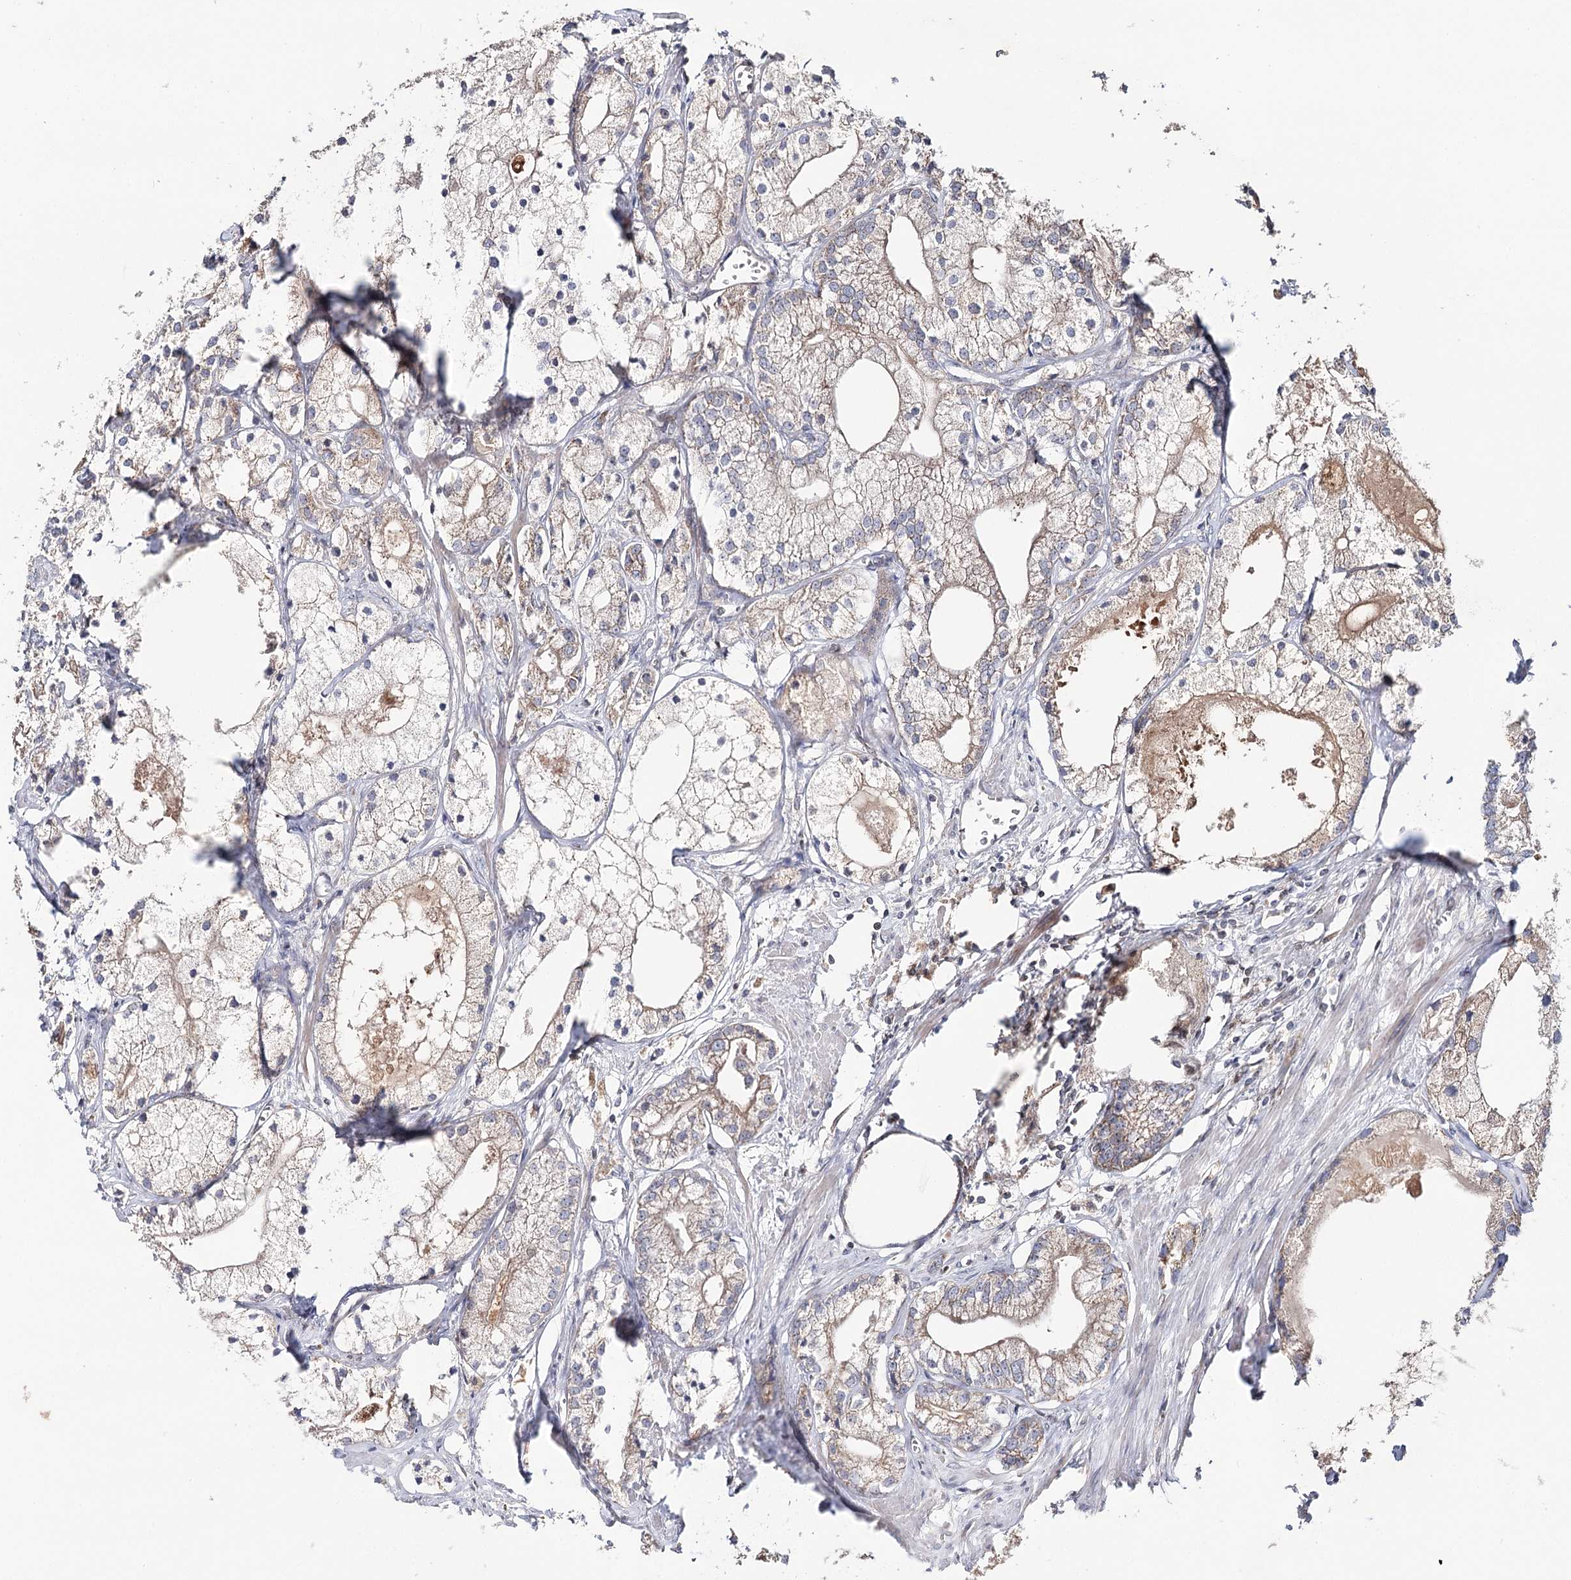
{"staining": {"intensity": "weak", "quantity": ">75%", "location": "cytoplasmic/membranous"}, "tissue": "prostate cancer", "cell_type": "Tumor cells", "image_type": "cancer", "snomed": [{"axis": "morphology", "description": "Adenocarcinoma, Low grade"}, {"axis": "topography", "description": "Prostate"}], "caption": "A high-resolution photomicrograph shows IHC staining of adenocarcinoma (low-grade) (prostate), which demonstrates weak cytoplasmic/membranous staining in about >75% of tumor cells. (Stains: DAB (3,3'-diaminobenzidine) in brown, nuclei in blue, Microscopy: brightfield microscopy at high magnification).", "gene": "CFAP46", "patient": {"sex": "male", "age": 69}}